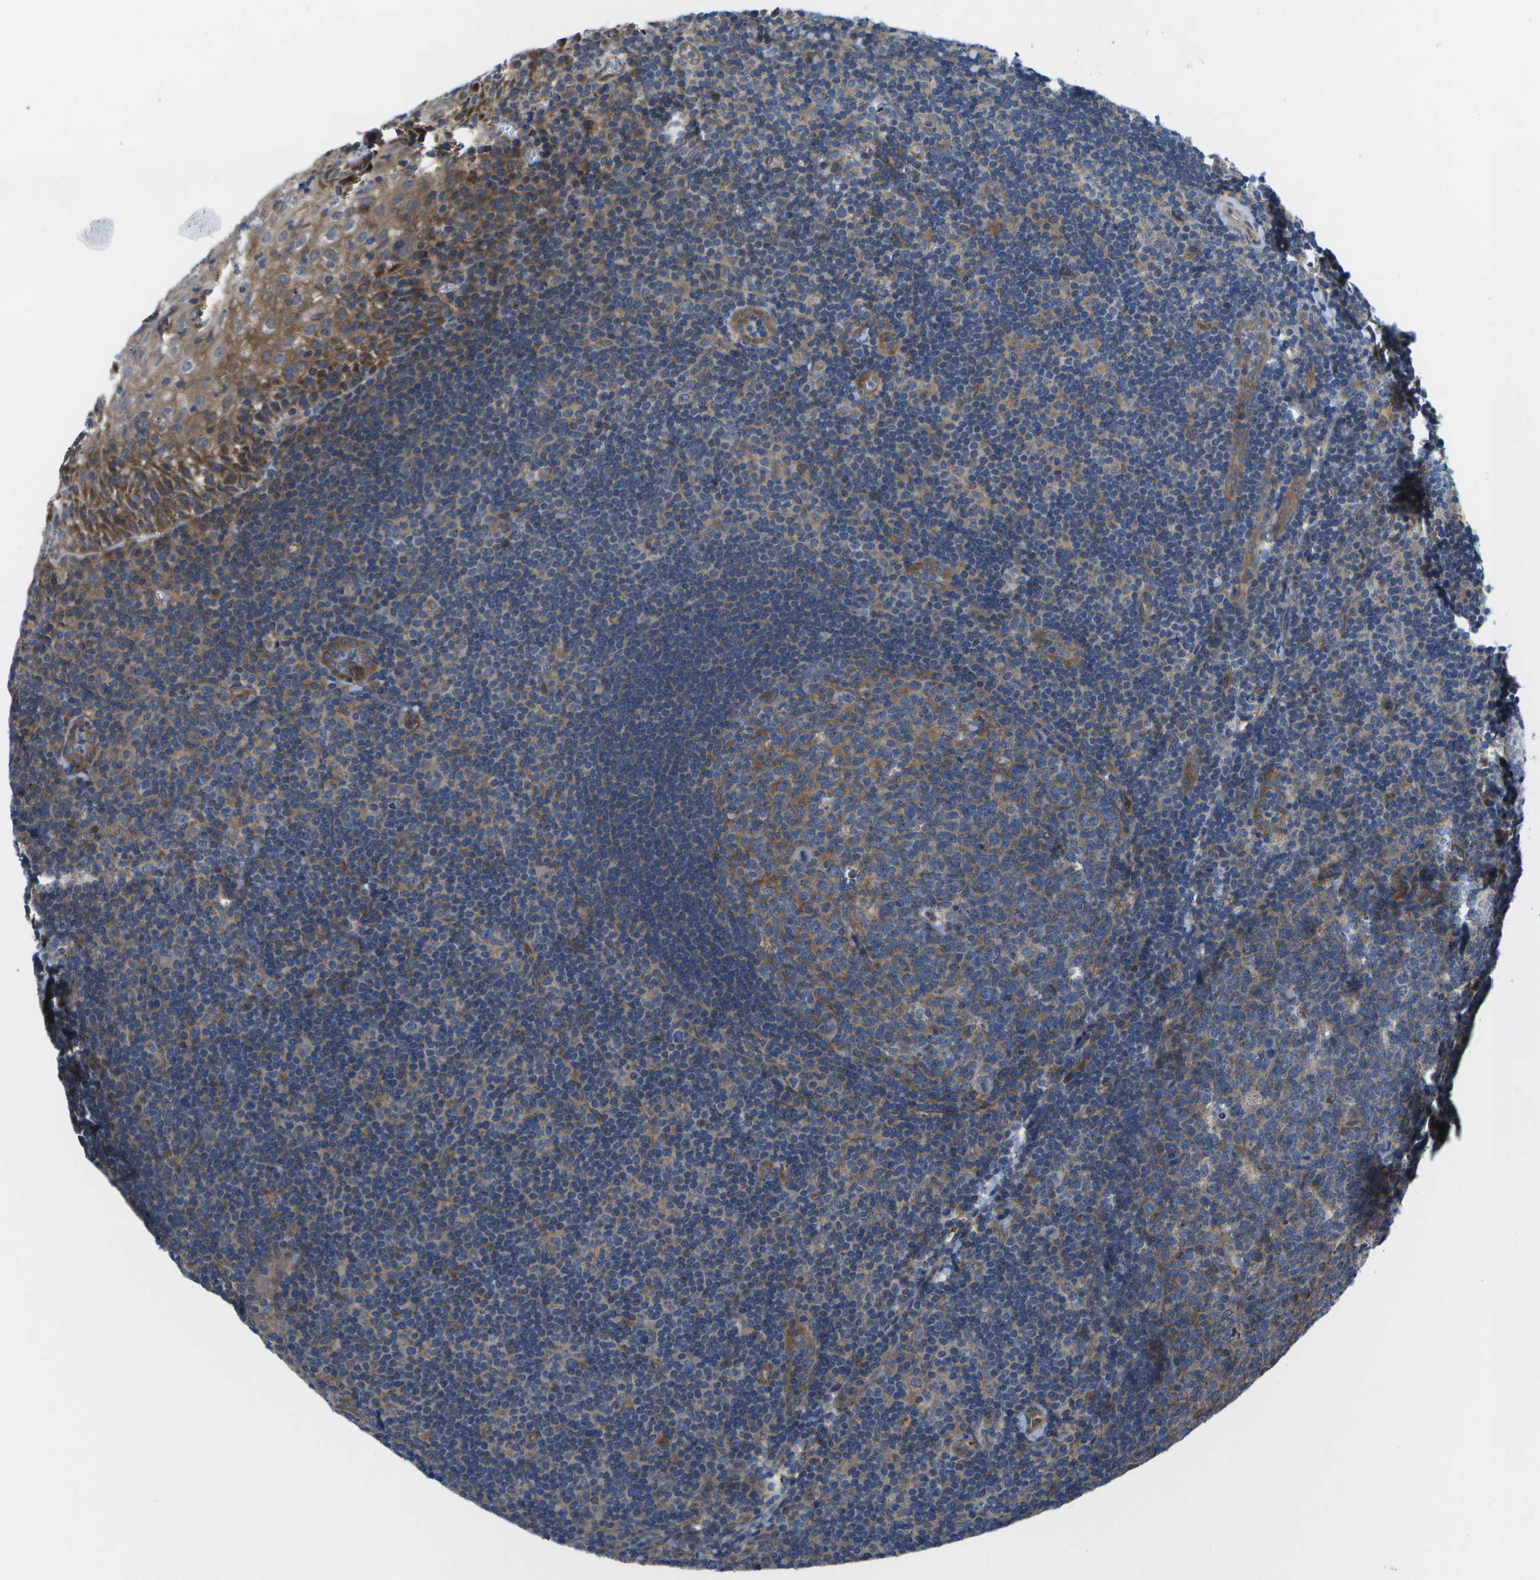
{"staining": {"intensity": "moderate", "quantity": "25%-75%", "location": "cytoplasmic/membranous"}, "tissue": "tonsil", "cell_type": "Germinal center cells", "image_type": "normal", "snomed": [{"axis": "morphology", "description": "Normal tissue, NOS"}, {"axis": "topography", "description": "Tonsil"}], "caption": "Immunohistochemistry (IHC) of unremarkable human tonsil exhibits medium levels of moderate cytoplasmic/membranous positivity in about 25%-75% of germinal center cells.", "gene": "MVK", "patient": {"sex": "male", "age": 37}}